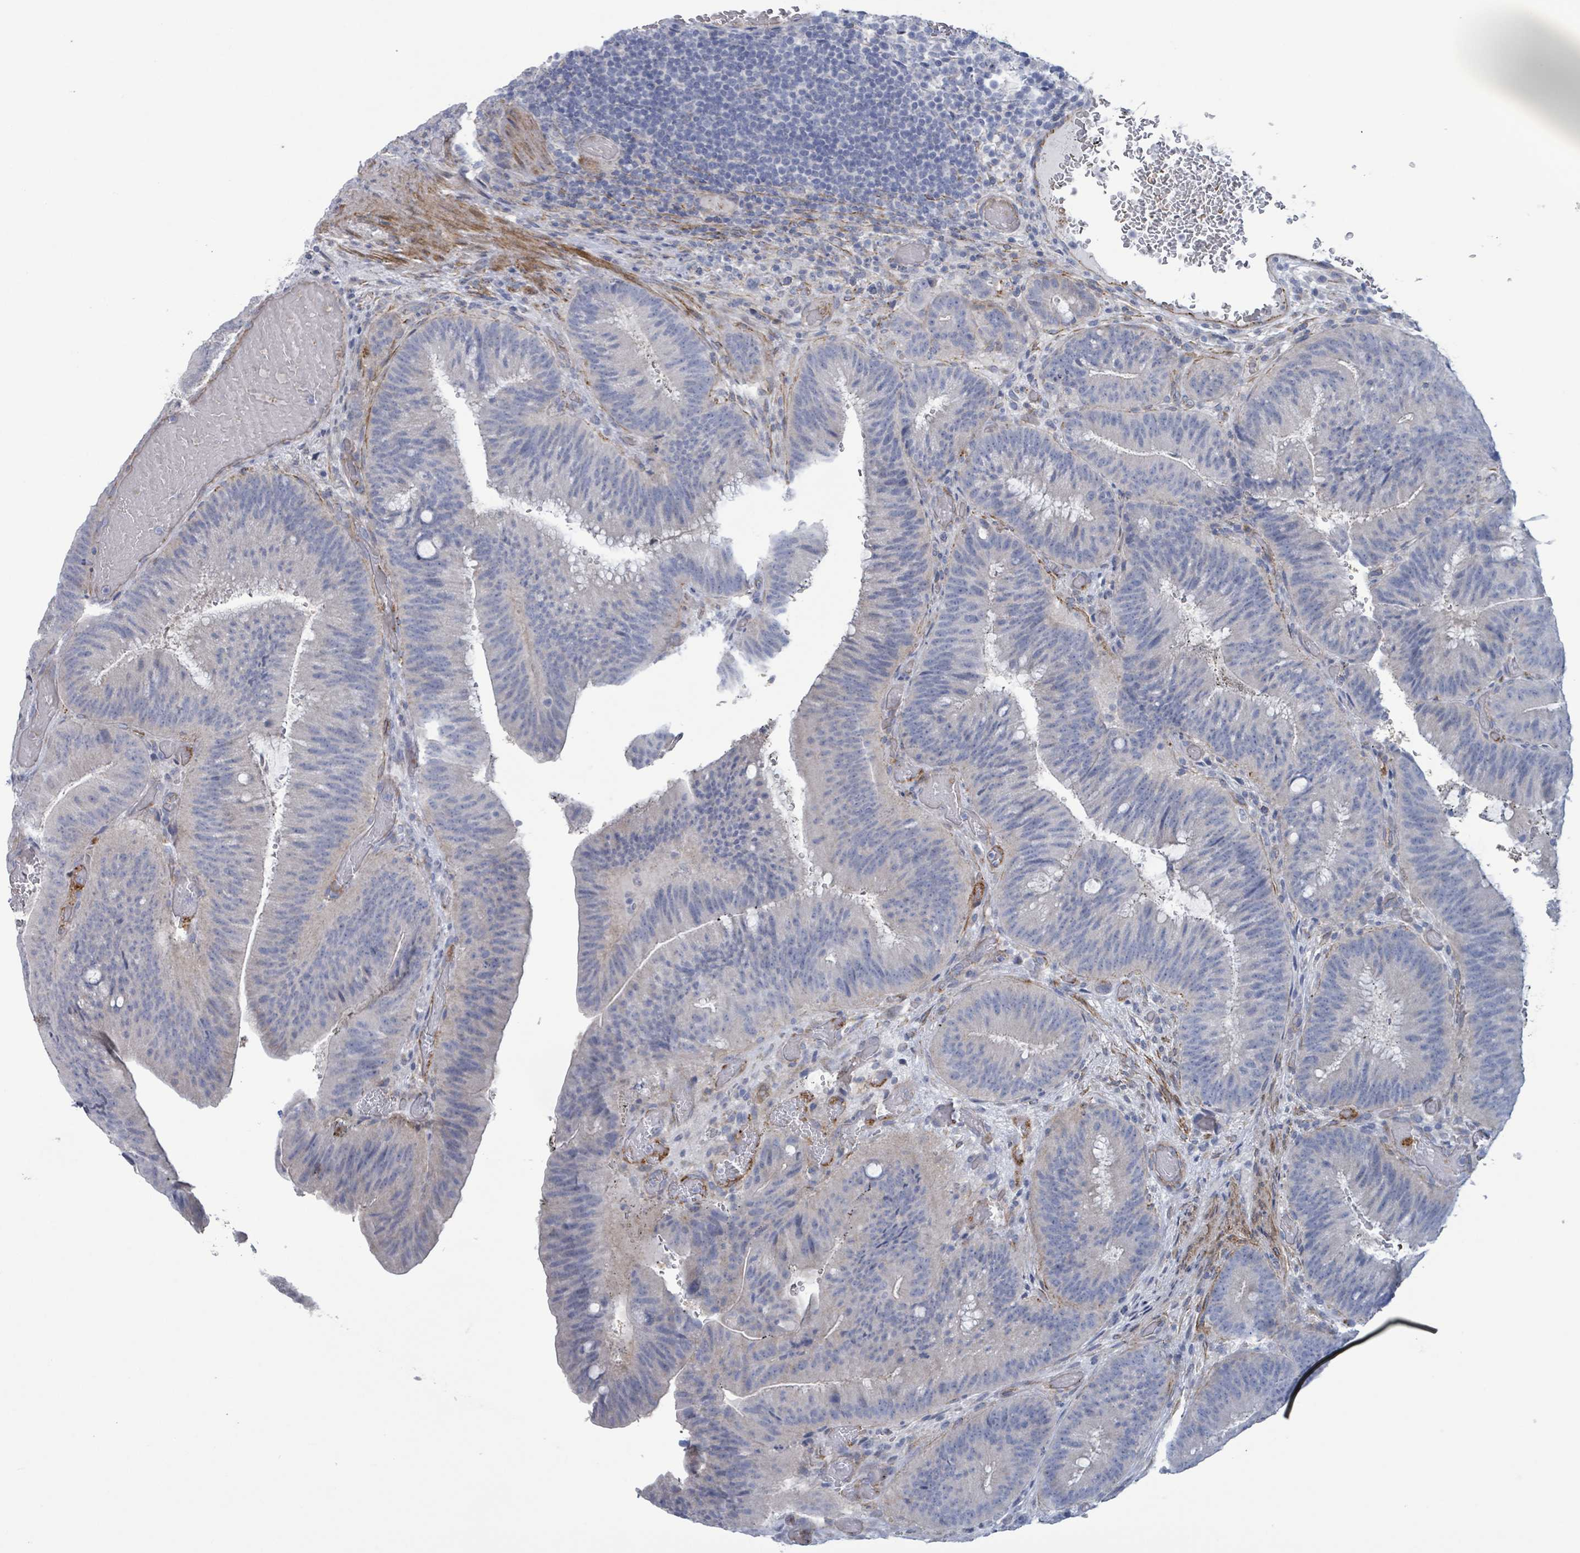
{"staining": {"intensity": "negative", "quantity": "none", "location": "none"}, "tissue": "colorectal cancer", "cell_type": "Tumor cells", "image_type": "cancer", "snomed": [{"axis": "morphology", "description": "Adenocarcinoma, NOS"}, {"axis": "topography", "description": "Colon"}], "caption": "Image shows no significant protein staining in tumor cells of colorectal adenocarcinoma.", "gene": "PKLR", "patient": {"sex": "female", "age": 43}}